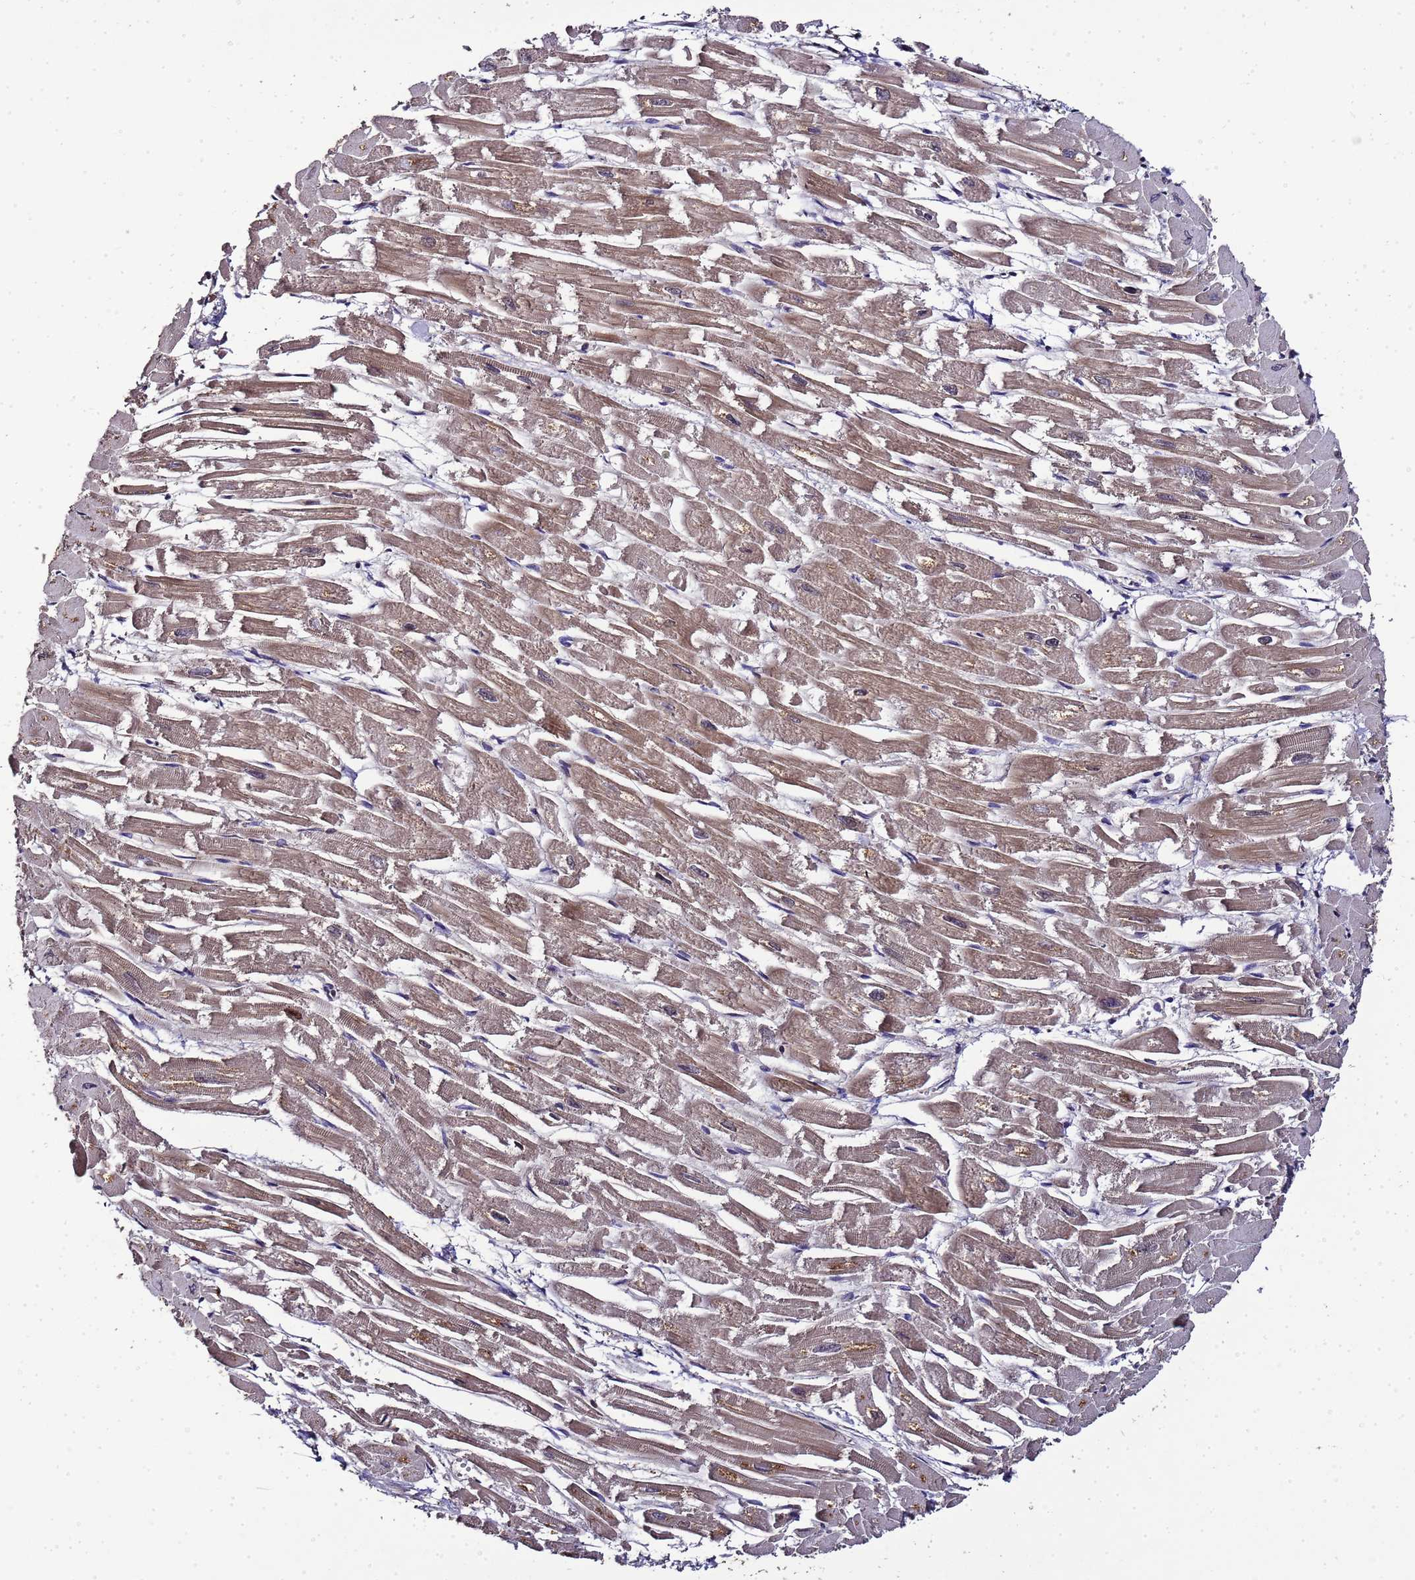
{"staining": {"intensity": "moderate", "quantity": "25%-75%", "location": "cytoplasmic/membranous"}, "tissue": "heart muscle", "cell_type": "Cardiomyocytes", "image_type": "normal", "snomed": [{"axis": "morphology", "description": "Normal tissue, NOS"}, {"axis": "topography", "description": "Heart"}], "caption": "Immunohistochemical staining of normal human heart muscle displays 25%-75% levels of moderate cytoplasmic/membranous protein staining in approximately 25%-75% of cardiomyocytes.", "gene": "LGI4", "patient": {"sex": "male", "age": 54}}